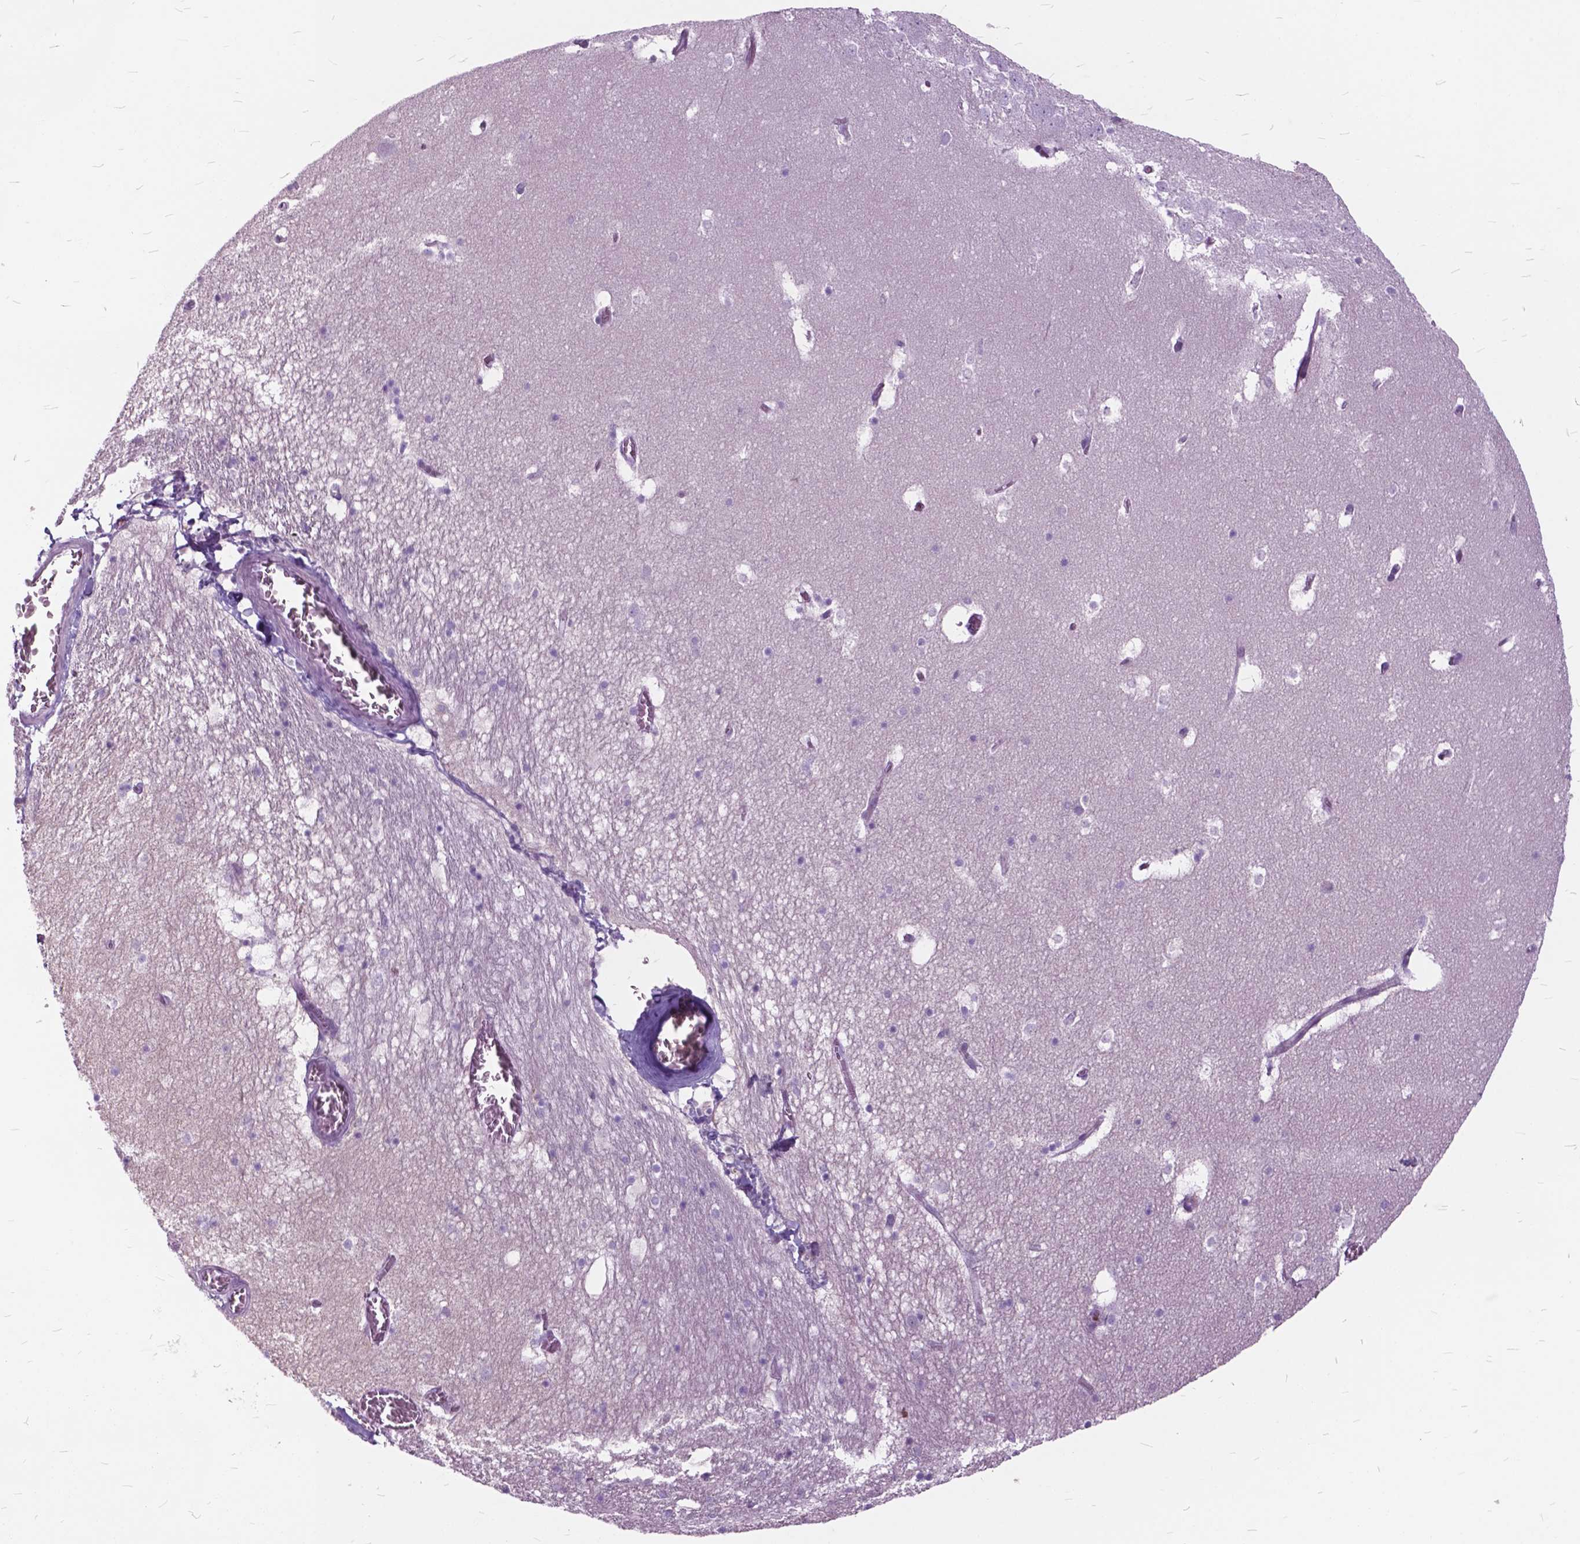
{"staining": {"intensity": "negative", "quantity": "none", "location": "none"}, "tissue": "hippocampus", "cell_type": "Glial cells", "image_type": "normal", "snomed": [{"axis": "morphology", "description": "Normal tissue, NOS"}, {"axis": "topography", "description": "Hippocampus"}], "caption": "The micrograph exhibits no staining of glial cells in unremarkable hippocampus. (Brightfield microscopy of DAB immunohistochemistry (IHC) at high magnification).", "gene": "SP140", "patient": {"sex": "male", "age": 45}}